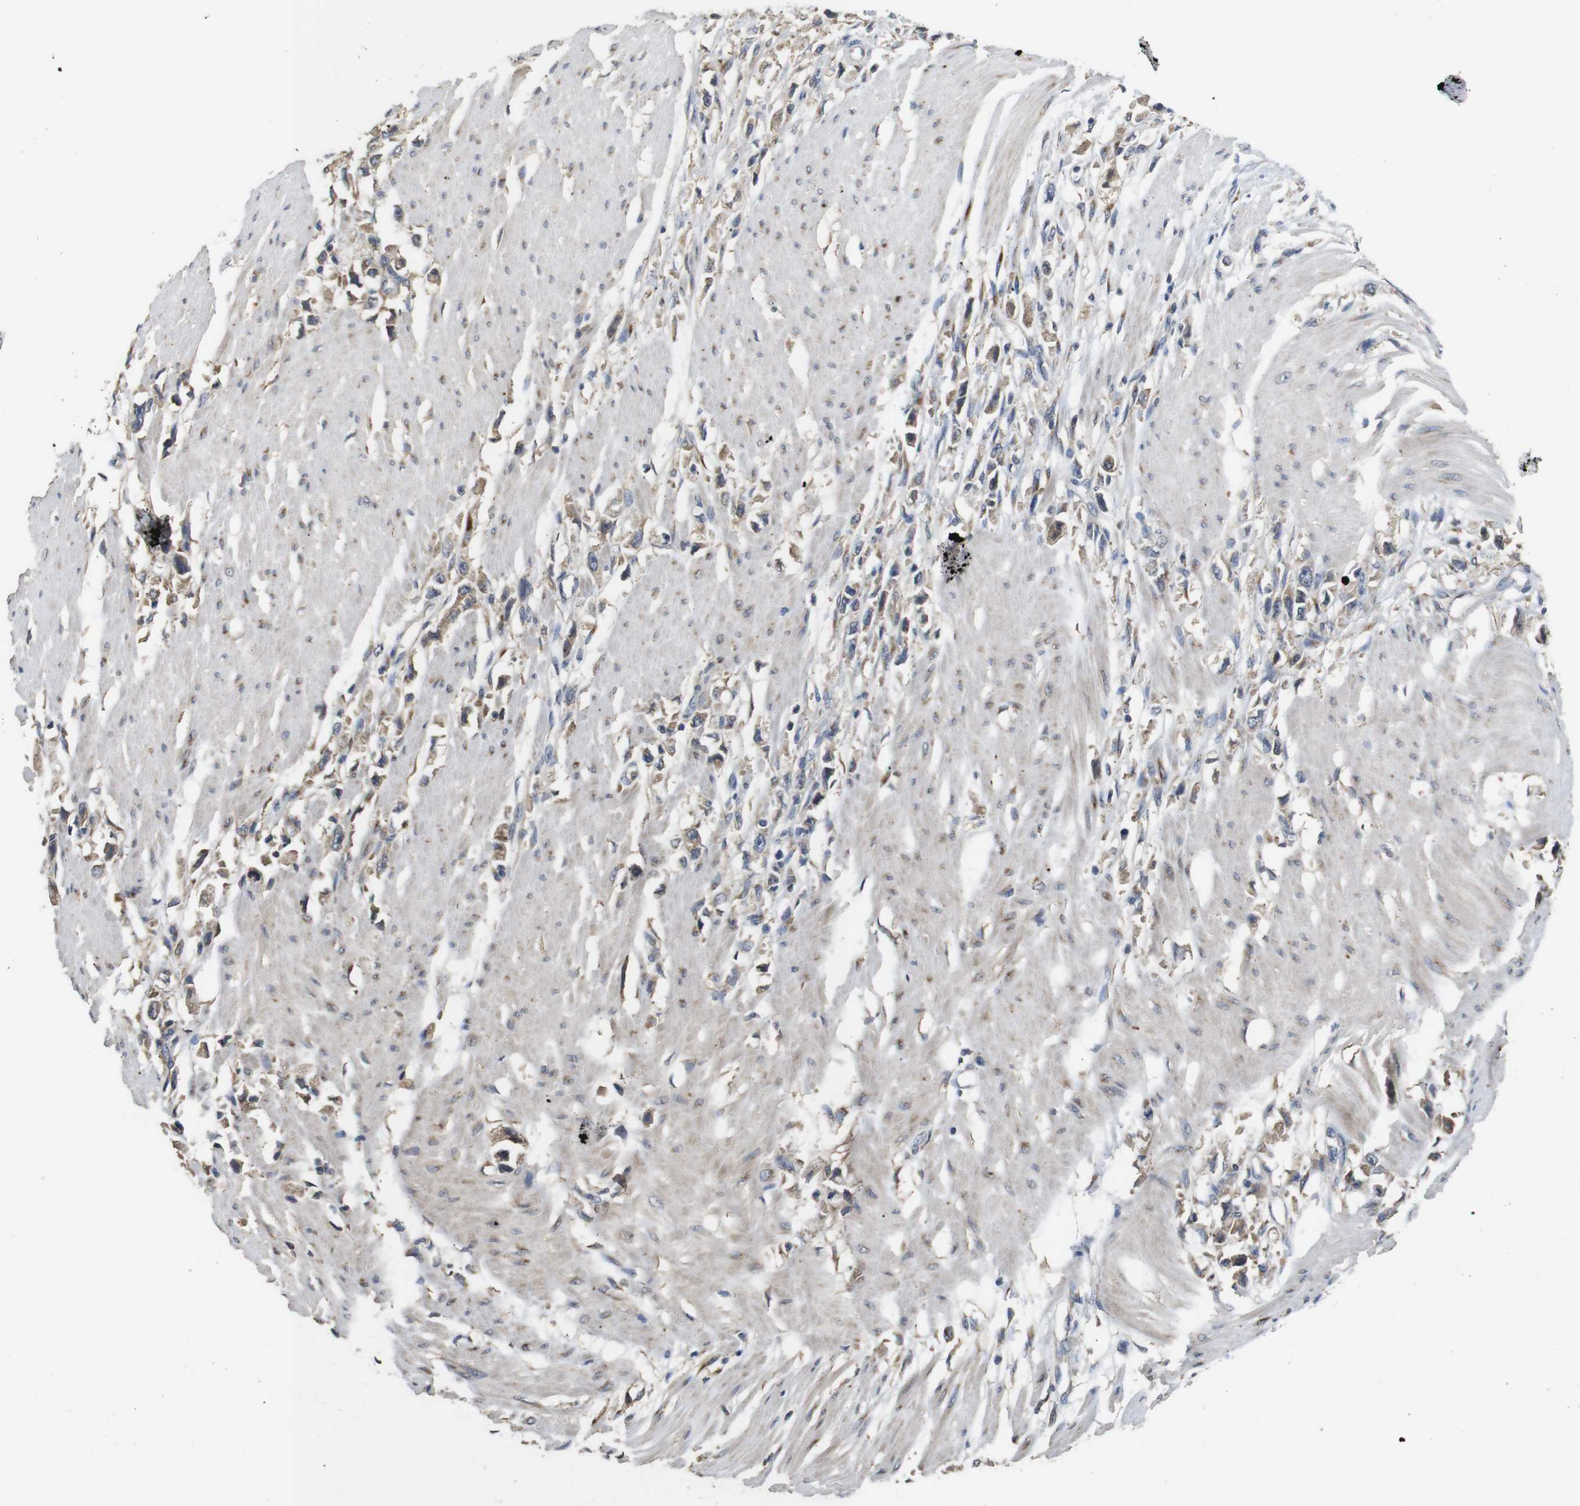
{"staining": {"intensity": "moderate", "quantity": "25%-75%", "location": "cytoplasmic/membranous"}, "tissue": "stomach cancer", "cell_type": "Tumor cells", "image_type": "cancer", "snomed": [{"axis": "morphology", "description": "Adenocarcinoma, NOS"}, {"axis": "topography", "description": "Stomach"}], "caption": "Human stomach cancer stained for a protein (brown) exhibits moderate cytoplasmic/membranous positive expression in about 25%-75% of tumor cells.", "gene": "ARHGAP24", "patient": {"sex": "female", "age": 59}}